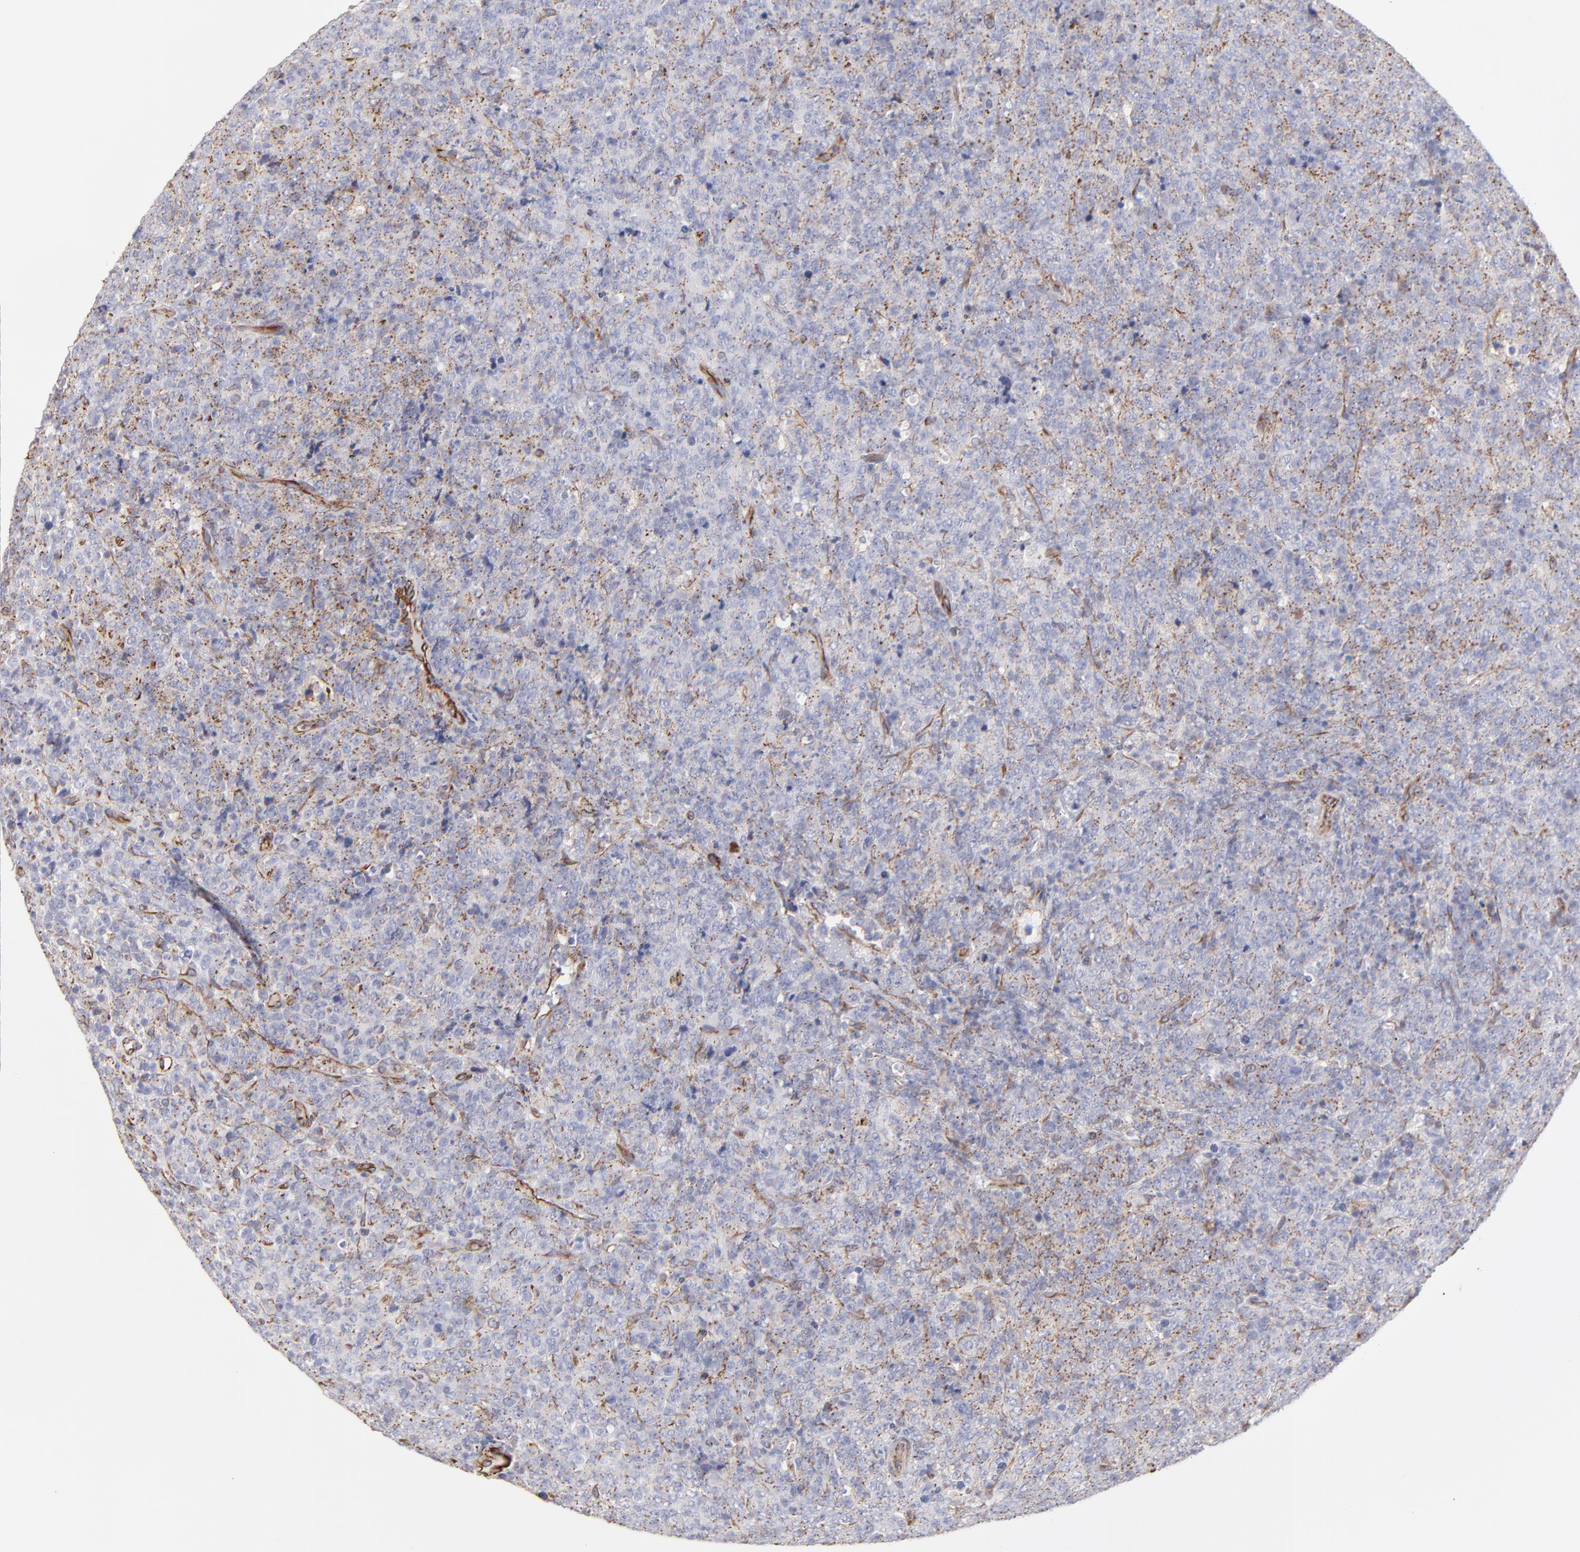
{"staining": {"intensity": "weak", "quantity": "25%-75%", "location": "cytoplasmic/membranous"}, "tissue": "lymphoma", "cell_type": "Tumor cells", "image_type": "cancer", "snomed": [{"axis": "morphology", "description": "Malignant lymphoma, non-Hodgkin's type, High grade"}, {"axis": "topography", "description": "Tonsil"}], "caption": "DAB (3,3'-diaminobenzidine) immunohistochemical staining of human lymphoma displays weak cytoplasmic/membranous protein staining in about 25%-75% of tumor cells.", "gene": "COX8C", "patient": {"sex": "female", "age": 36}}